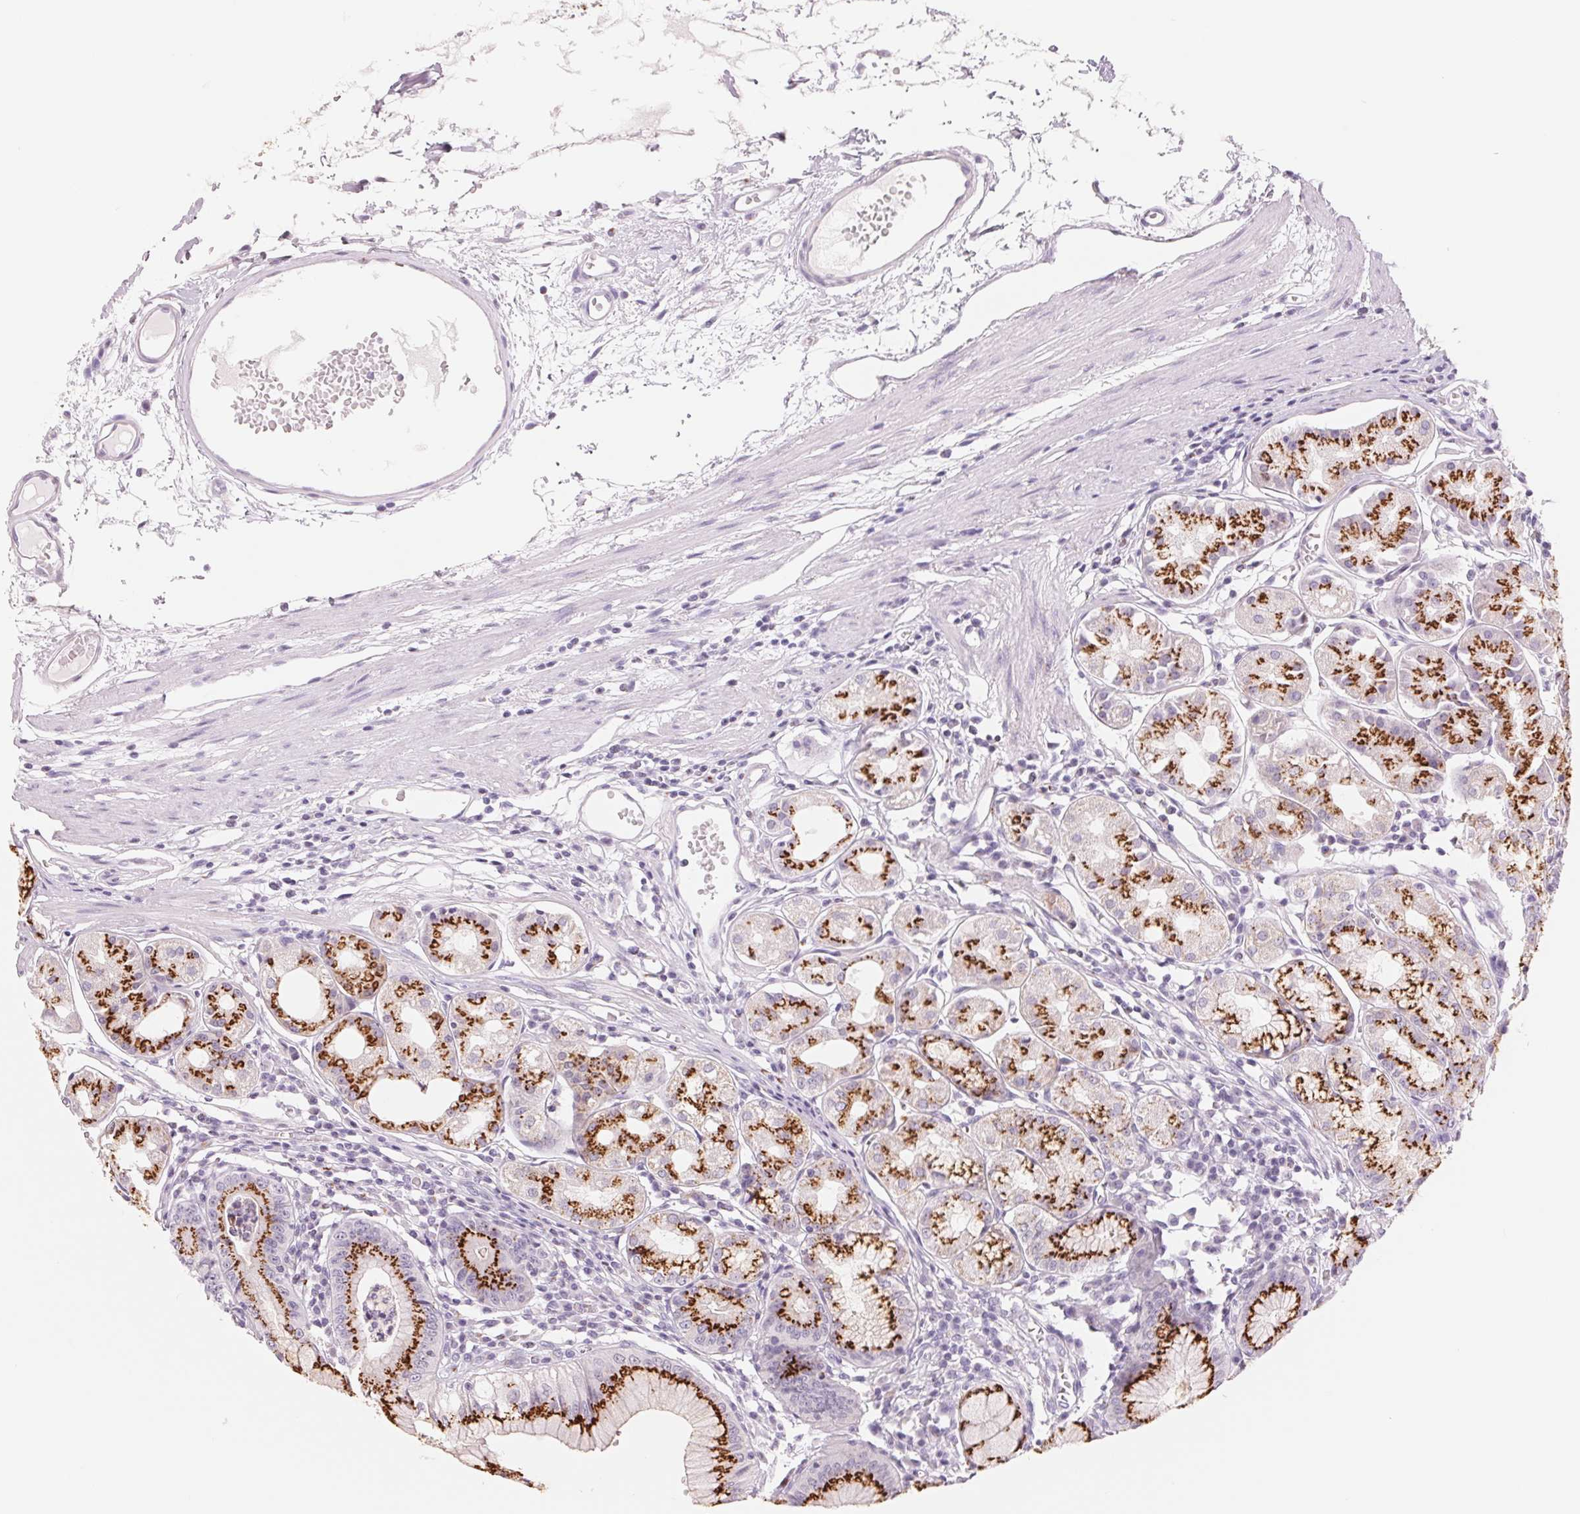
{"staining": {"intensity": "strong", "quantity": ">75%", "location": "cytoplasmic/membranous"}, "tissue": "stomach", "cell_type": "Glandular cells", "image_type": "normal", "snomed": [{"axis": "morphology", "description": "Normal tissue, NOS"}, {"axis": "topography", "description": "Stomach"}], "caption": "Immunohistochemistry (IHC) (DAB (3,3'-diaminobenzidine)) staining of normal human stomach exhibits strong cytoplasmic/membranous protein positivity in about >75% of glandular cells.", "gene": "GALNT7", "patient": {"sex": "male", "age": 55}}